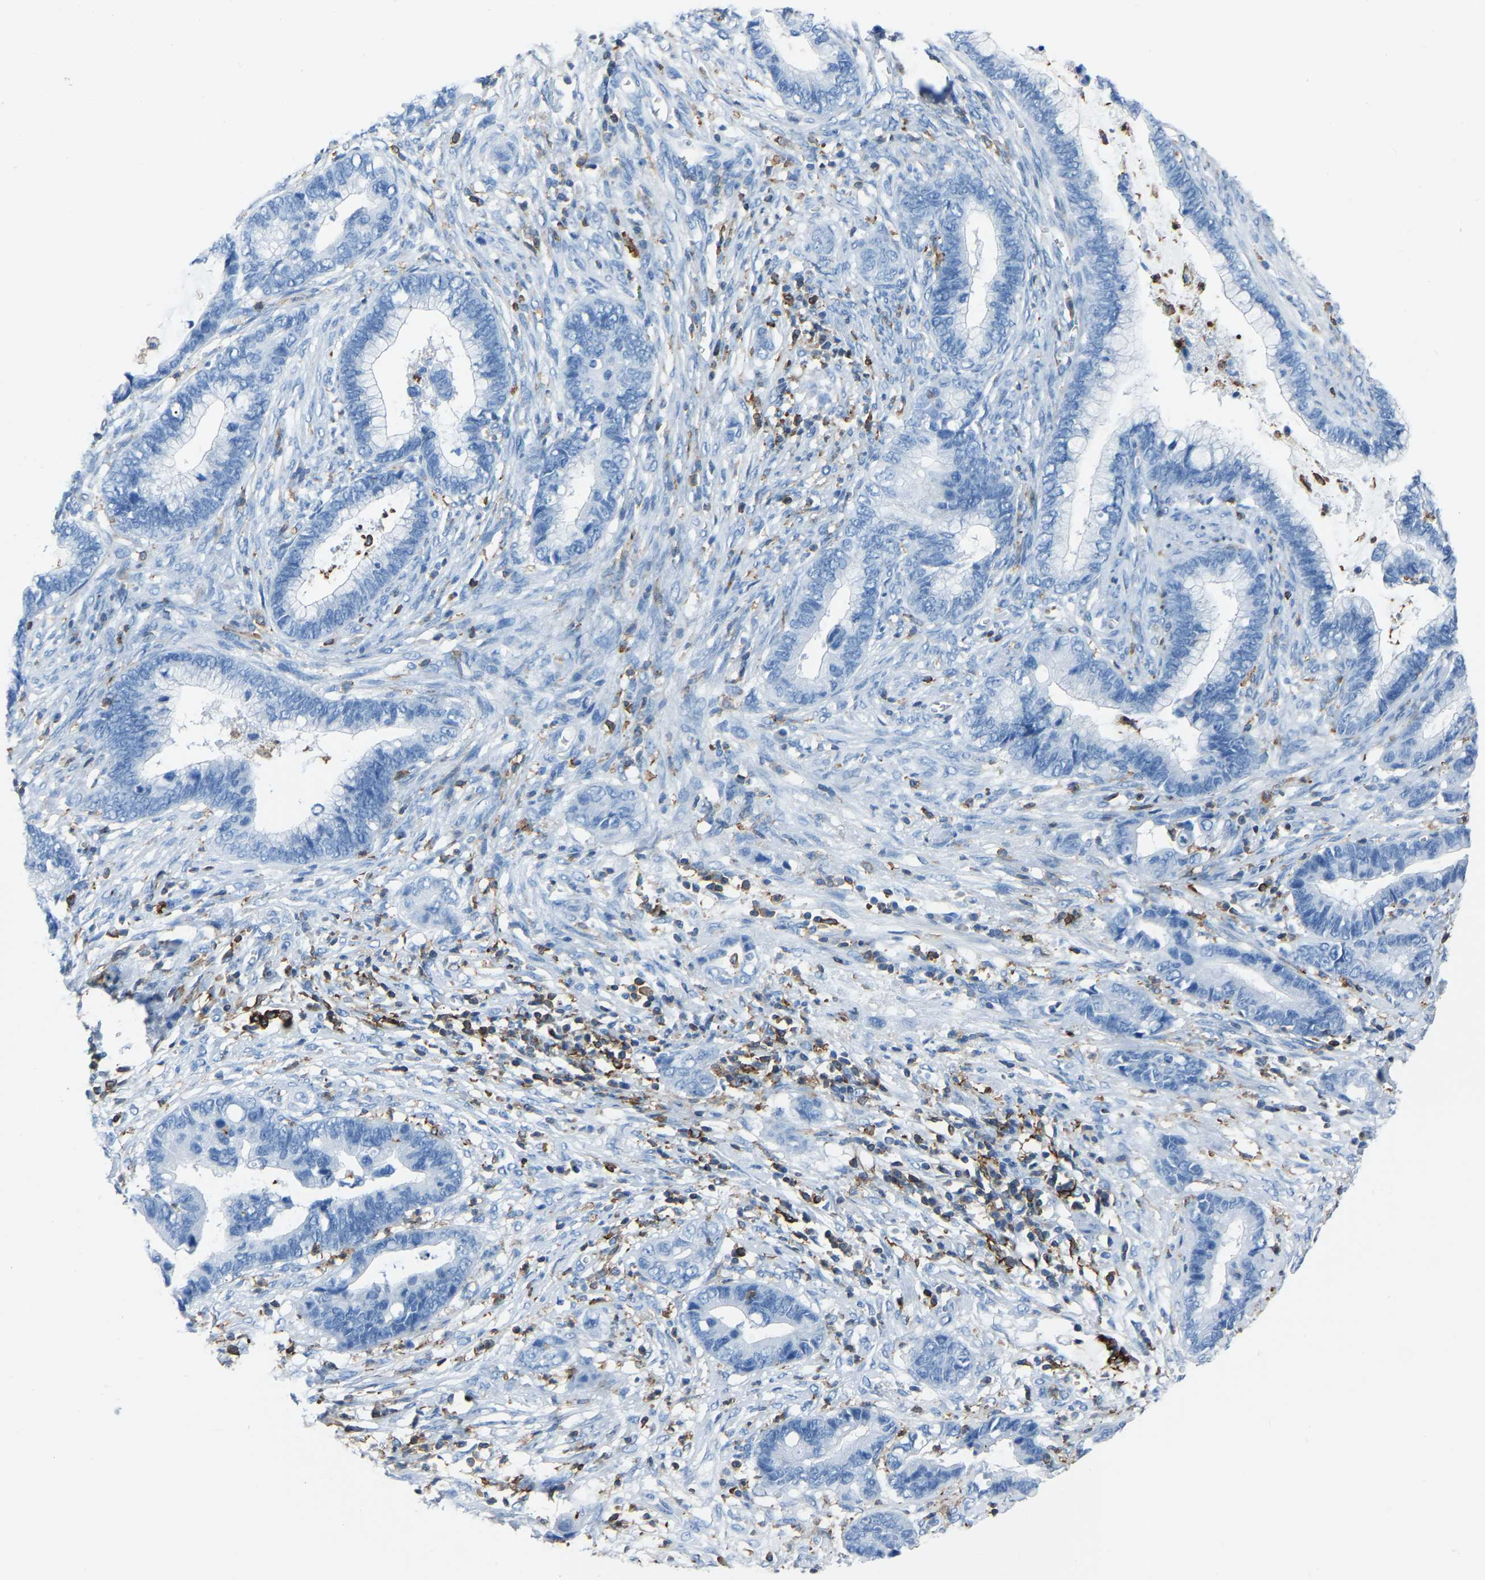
{"staining": {"intensity": "negative", "quantity": "none", "location": "none"}, "tissue": "cervical cancer", "cell_type": "Tumor cells", "image_type": "cancer", "snomed": [{"axis": "morphology", "description": "Adenocarcinoma, NOS"}, {"axis": "topography", "description": "Cervix"}], "caption": "The photomicrograph displays no significant positivity in tumor cells of cervical cancer.", "gene": "LSP1", "patient": {"sex": "female", "age": 44}}